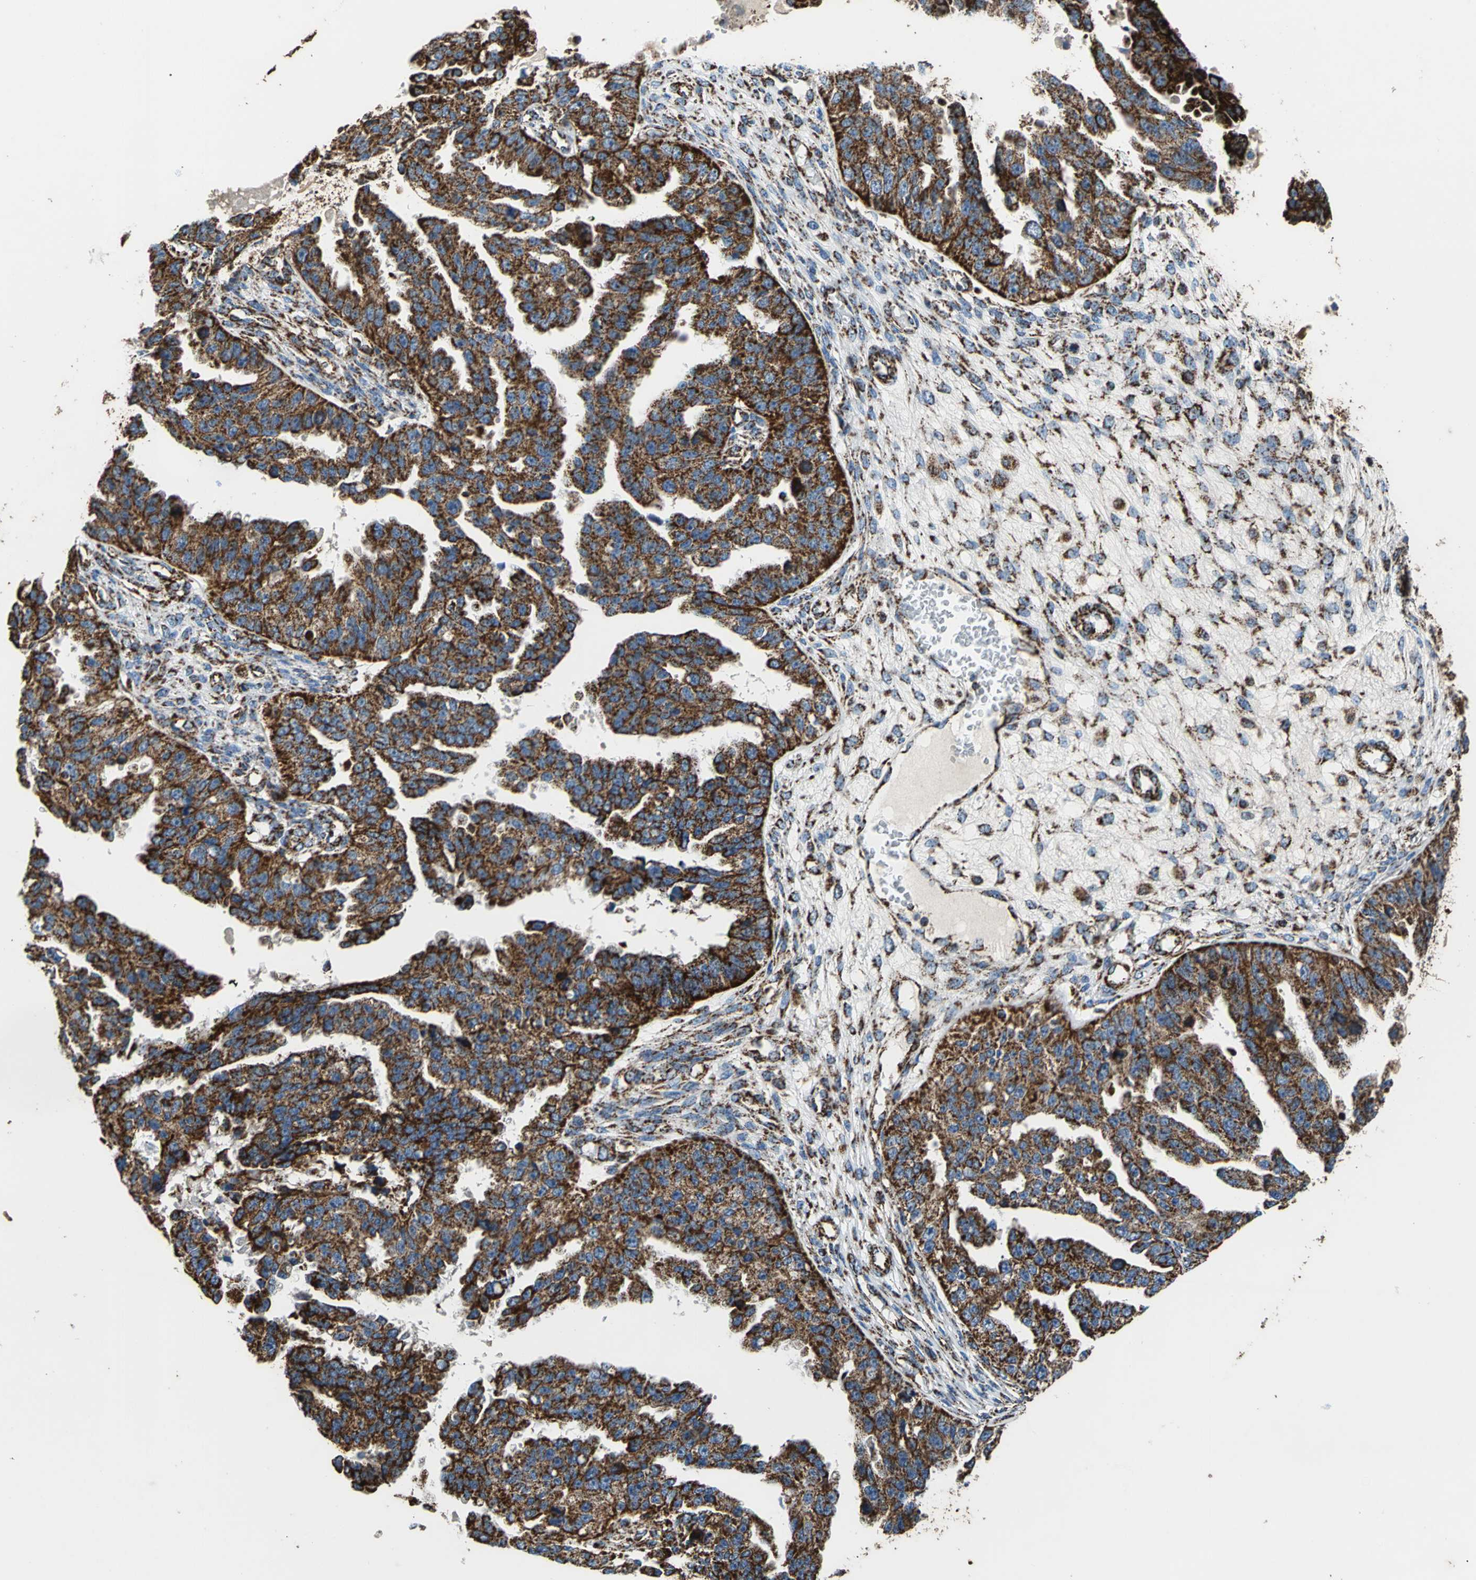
{"staining": {"intensity": "strong", "quantity": ">75%", "location": "cytoplasmic/membranous"}, "tissue": "ovarian cancer", "cell_type": "Tumor cells", "image_type": "cancer", "snomed": [{"axis": "morphology", "description": "Carcinoma, NOS"}, {"axis": "topography", "description": "Soft tissue"}, {"axis": "topography", "description": "Ovary"}], "caption": "Human ovarian cancer stained for a protein (brown) demonstrates strong cytoplasmic/membranous positive staining in about >75% of tumor cells.", "gene": "ECH1", "patient": {"sex": "female", "age": 54}}